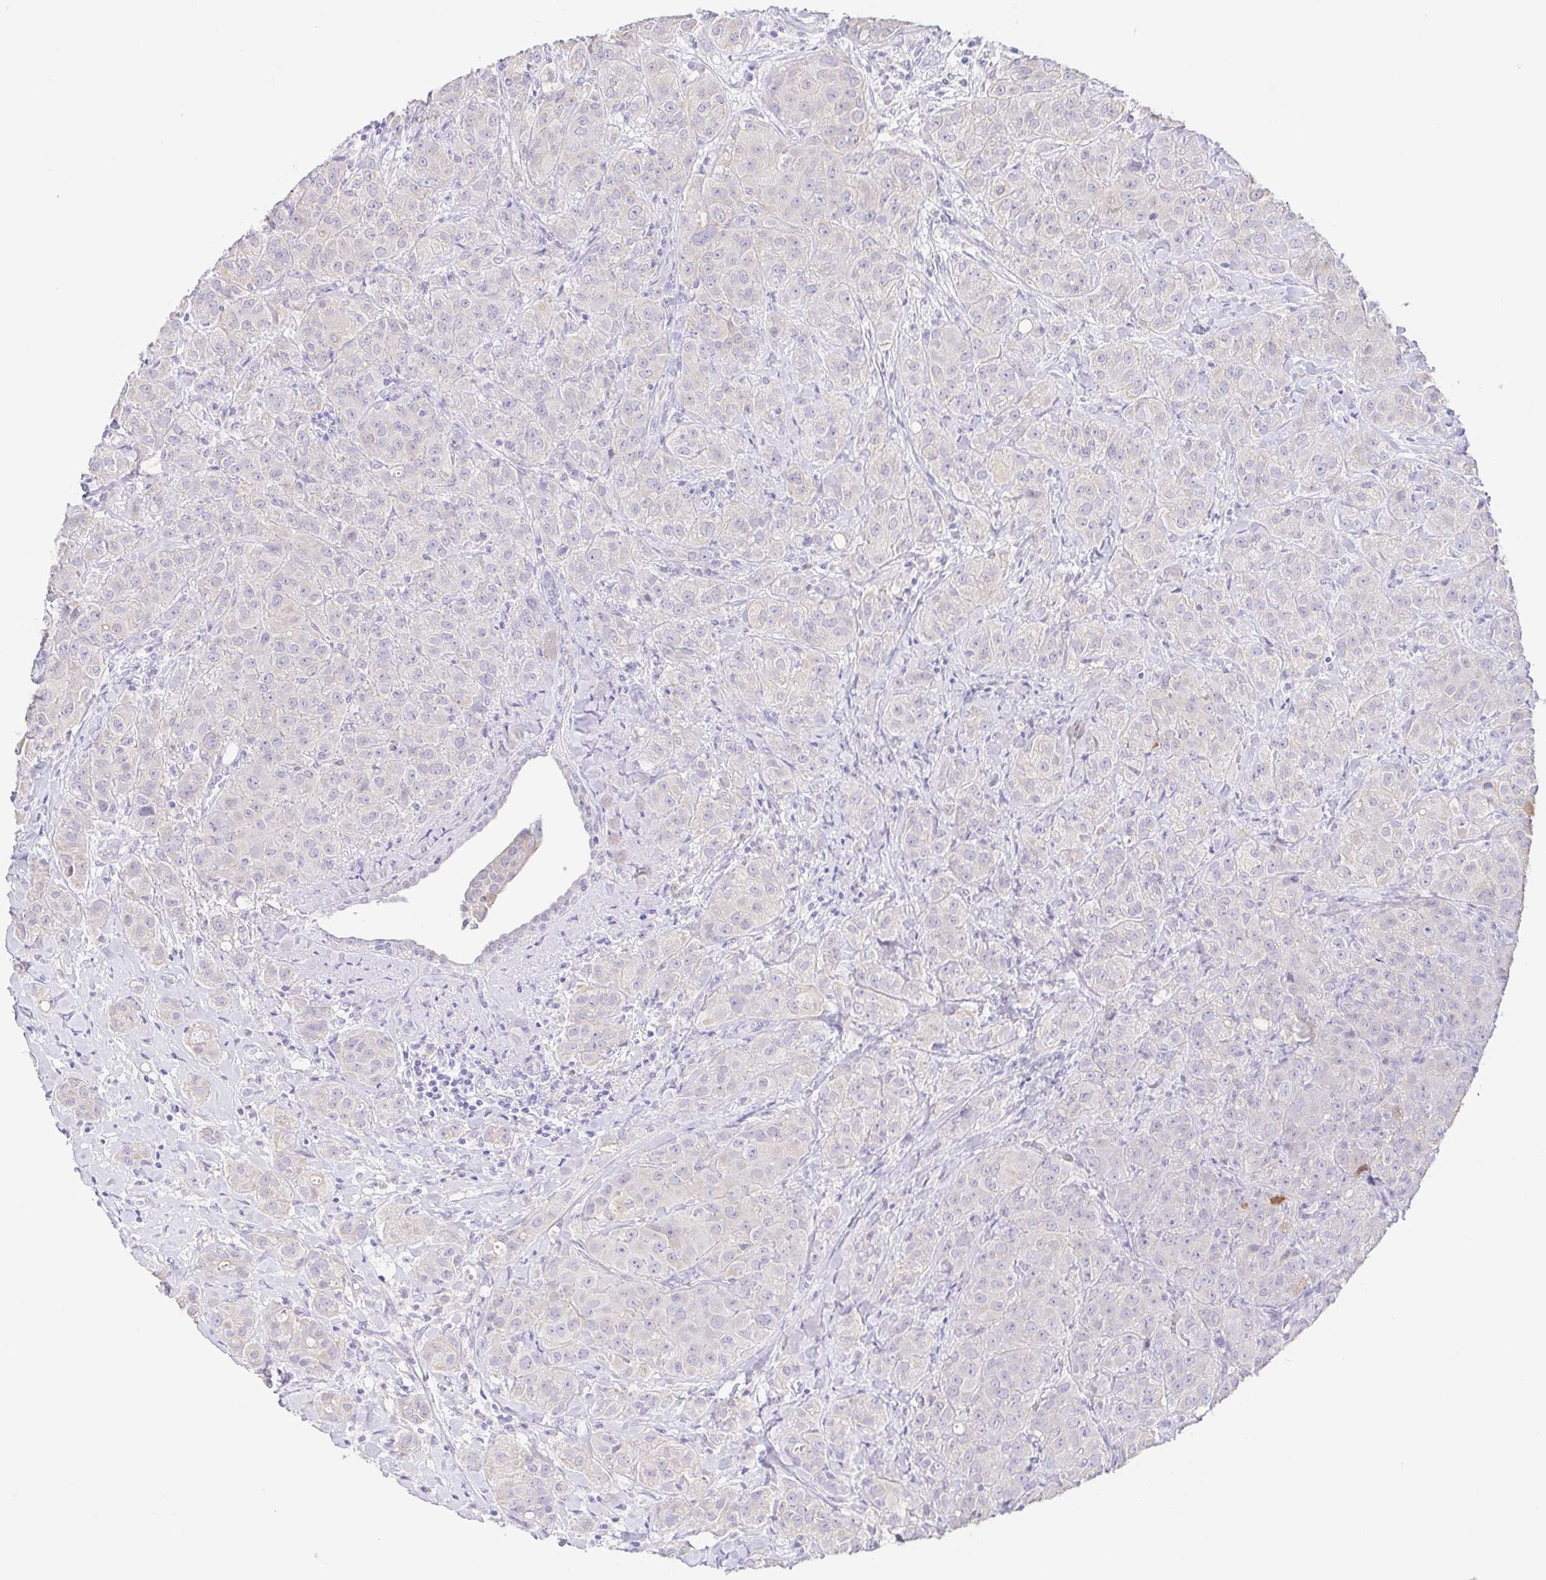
{"staining": {"intensity": "negative", "quantity": "none", "location": "none"}, "tissue": "breast cancer", "cell_type": "Tumor cells", "image_type": "cancer", "snomed": [{"axis": "morphology", "description": "Normal tissue, NOS"}, {"axis": "morphology", "description": "Duct carcinoma"}, {"axis": "topography", "description": "Breast"}], "caption": "This is an IHC photomicrograph of human breast cancer (infiltrating ductal carcinoma). There is no positivity in tumor cells.", "gene": "FABP3", "patient": {"sex": "female", "age": 43}}